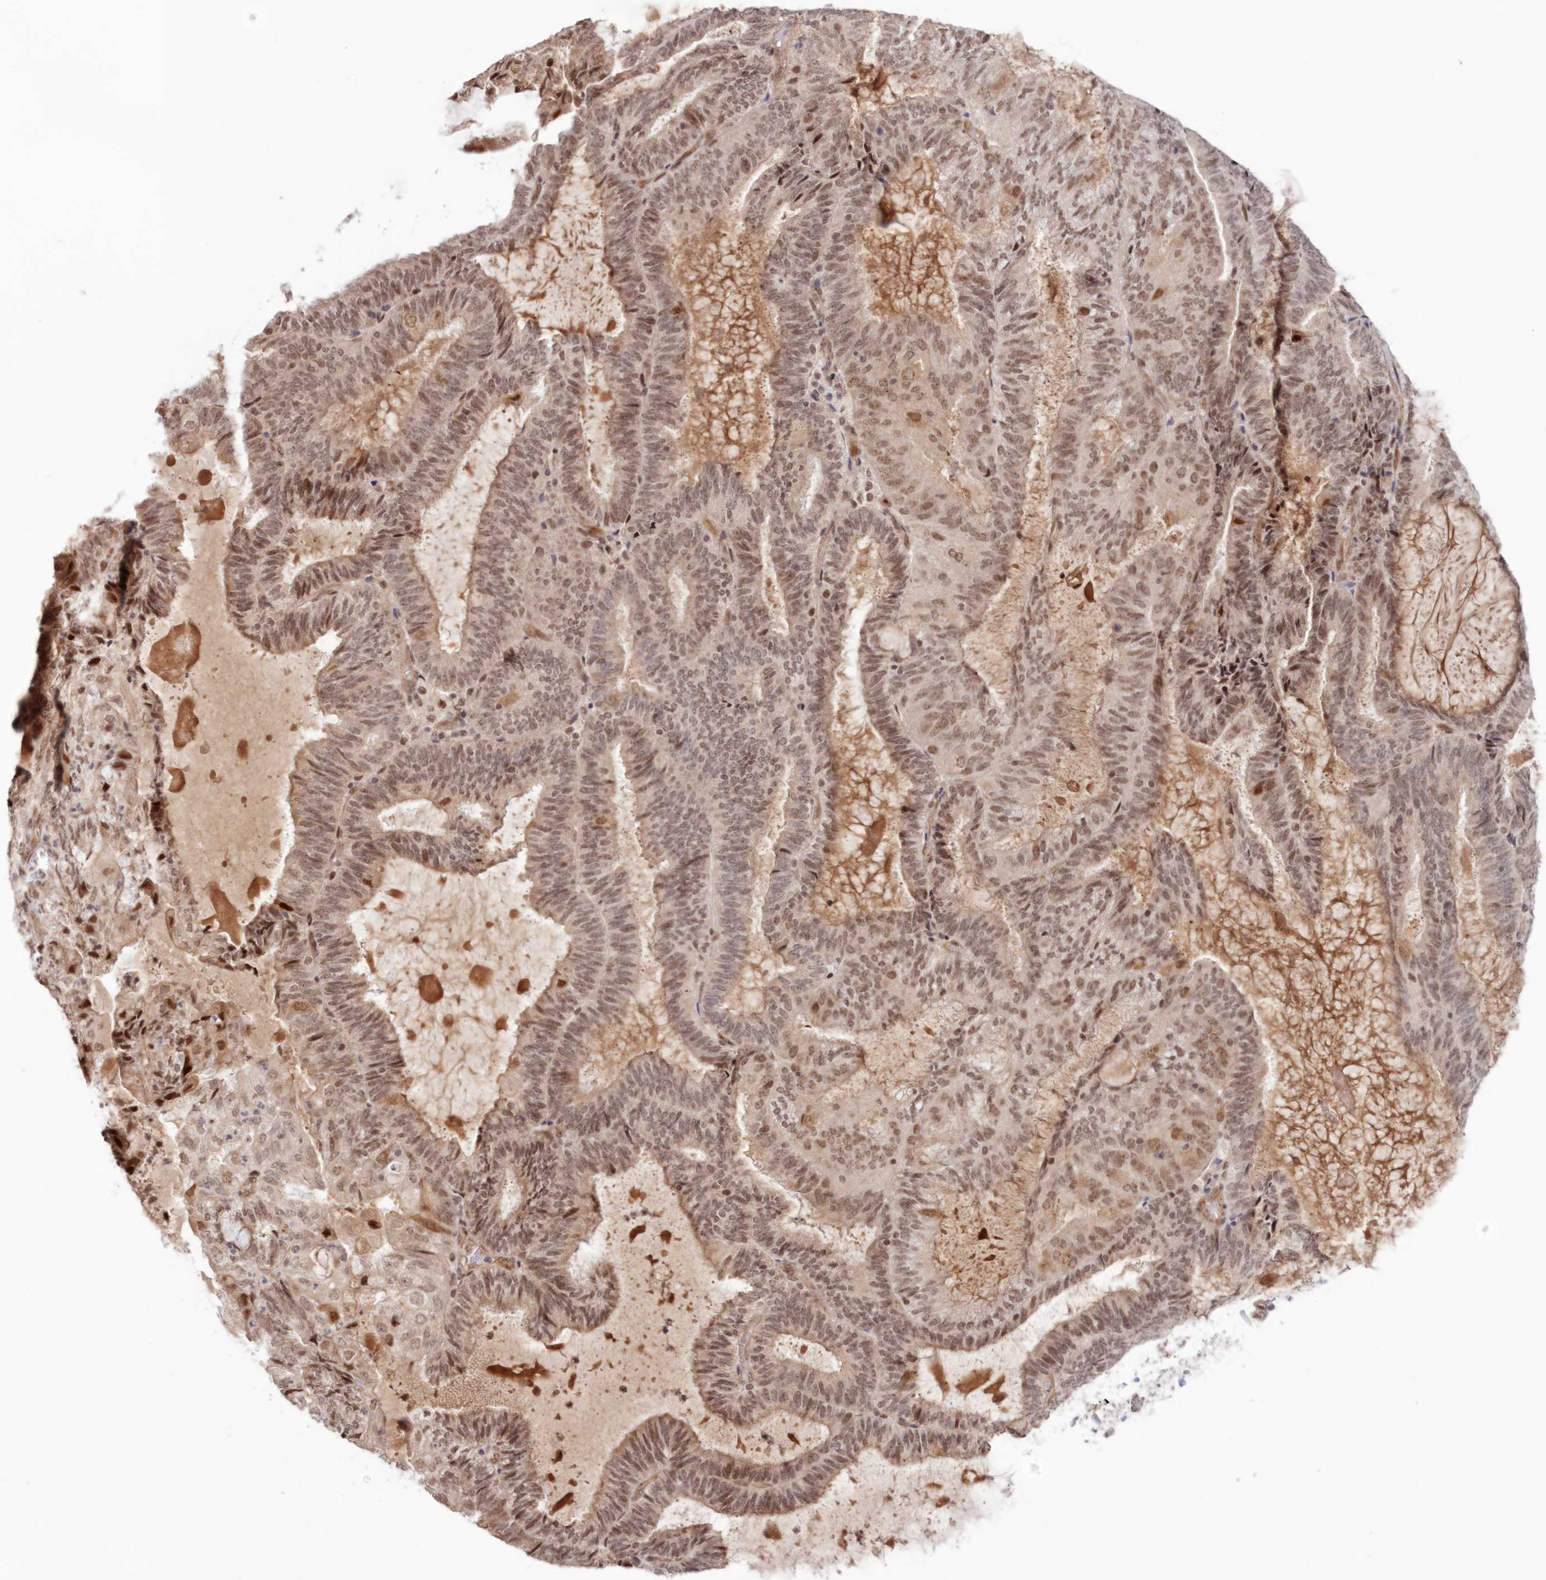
{"staining": {"intensity": "moderate", "quantity": ">75%", "location": "nuclear"}, "tissue": "endometrial cancer", "cell_type": "Tumor cells", "image_type": "cancer", "snomed": [{"axis": "morphology", "description": "Adenocarcinoma, NOS"}, {"axis": "topography", "description": "Endometrium"}], "caption": "This photomicrograph displays endometrial cancer (adenocarcinoma) stained with IHC to label a protein in brown. The nuclear of tumor cells show moderate positivity for the protein. Nuclei are counter-stained blue.", "gene": "NOA1", "patient": {"sex": "female", "age": 81}}